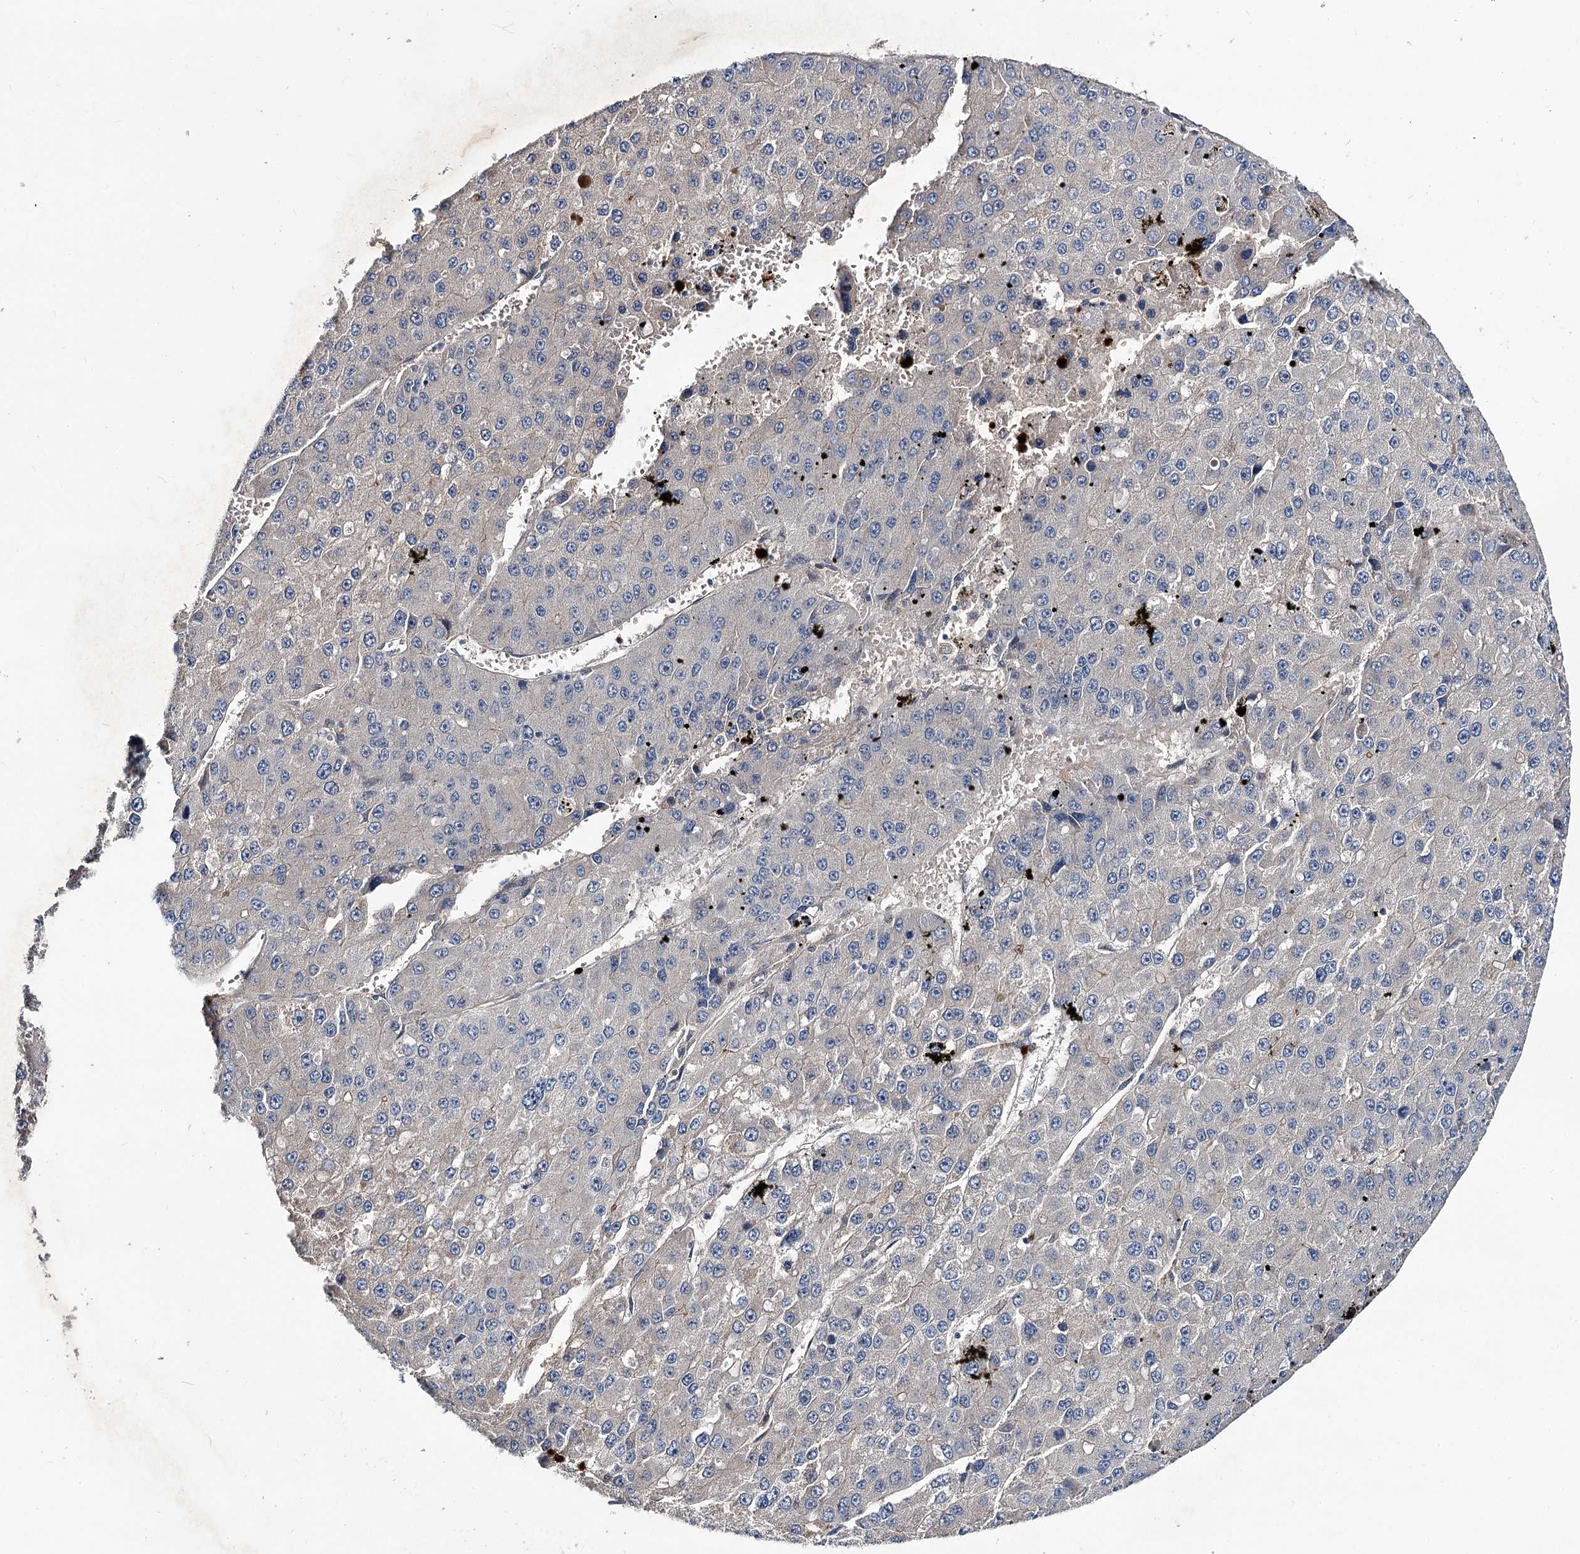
{"staining": {"intensity": "negative", "quantity": "none", "location": "none"}, "tissue": "liver cancer", "cell_type": "Tumor cells", "image_type": "cancer", "snomed": [{"axis": "morphology", "description": "Carcinoma, Hepatocellular, NOS"}, {"axis": "topography", "description": "Liver"}], "caption": "DAB (3,3'-diaminobenzidine) immunohistochemical staining of human hepatocellular carcinoma (liver) displays no significant positivity in tumor cells.", "gene": "MINDY3", "patient": {"sex": "female", "age": 73}}